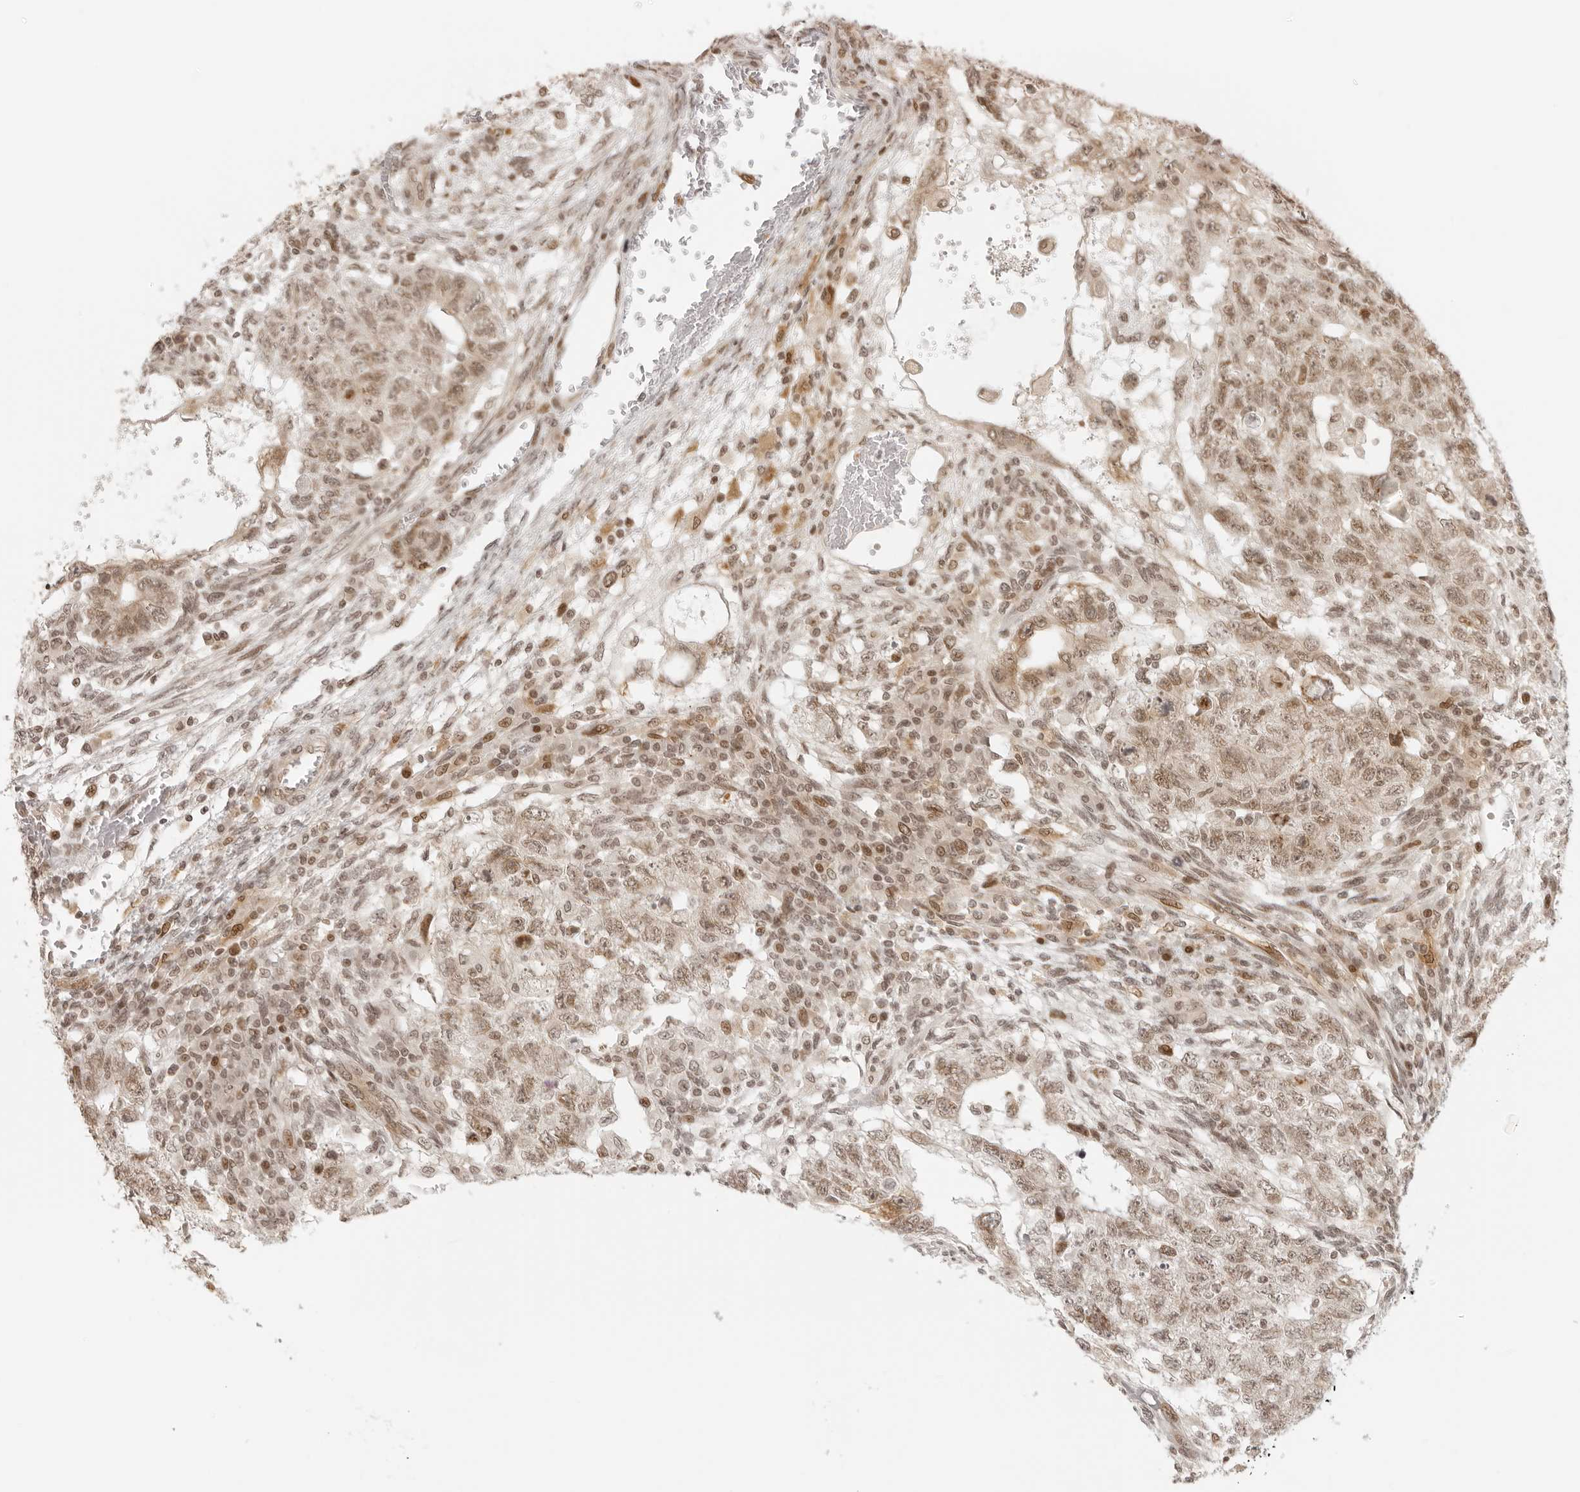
{"staining": {"intensity": "moderate", "quantity": ">75%", "location": "cytoplasmic/membranous,nuclear"}, "tissue": "testis cancer", "cell_type": "Tumor cells", "image_type": "cancer", "snomed": [{"axis": "morphology", "description": "Normal tissue, NOS"}, {"axis": "morphology", "description": "Carcinoma, Embryonal, NOS"}, {"axis": "topography", "description": "Testis"}], "caption": "High-power microscopy captured an immunohistochemistry histopathology image of testis cancer, revealing moderate cytoplasmic/membranous and nuclear expression in about >75% of tumor cells. (DAB (3,3'-diaminobenzidine) = brown stain, brightfield microscopy at high magnification).", "gene": "ZNF407", "patient": {"sex": "male", "age": 36}}